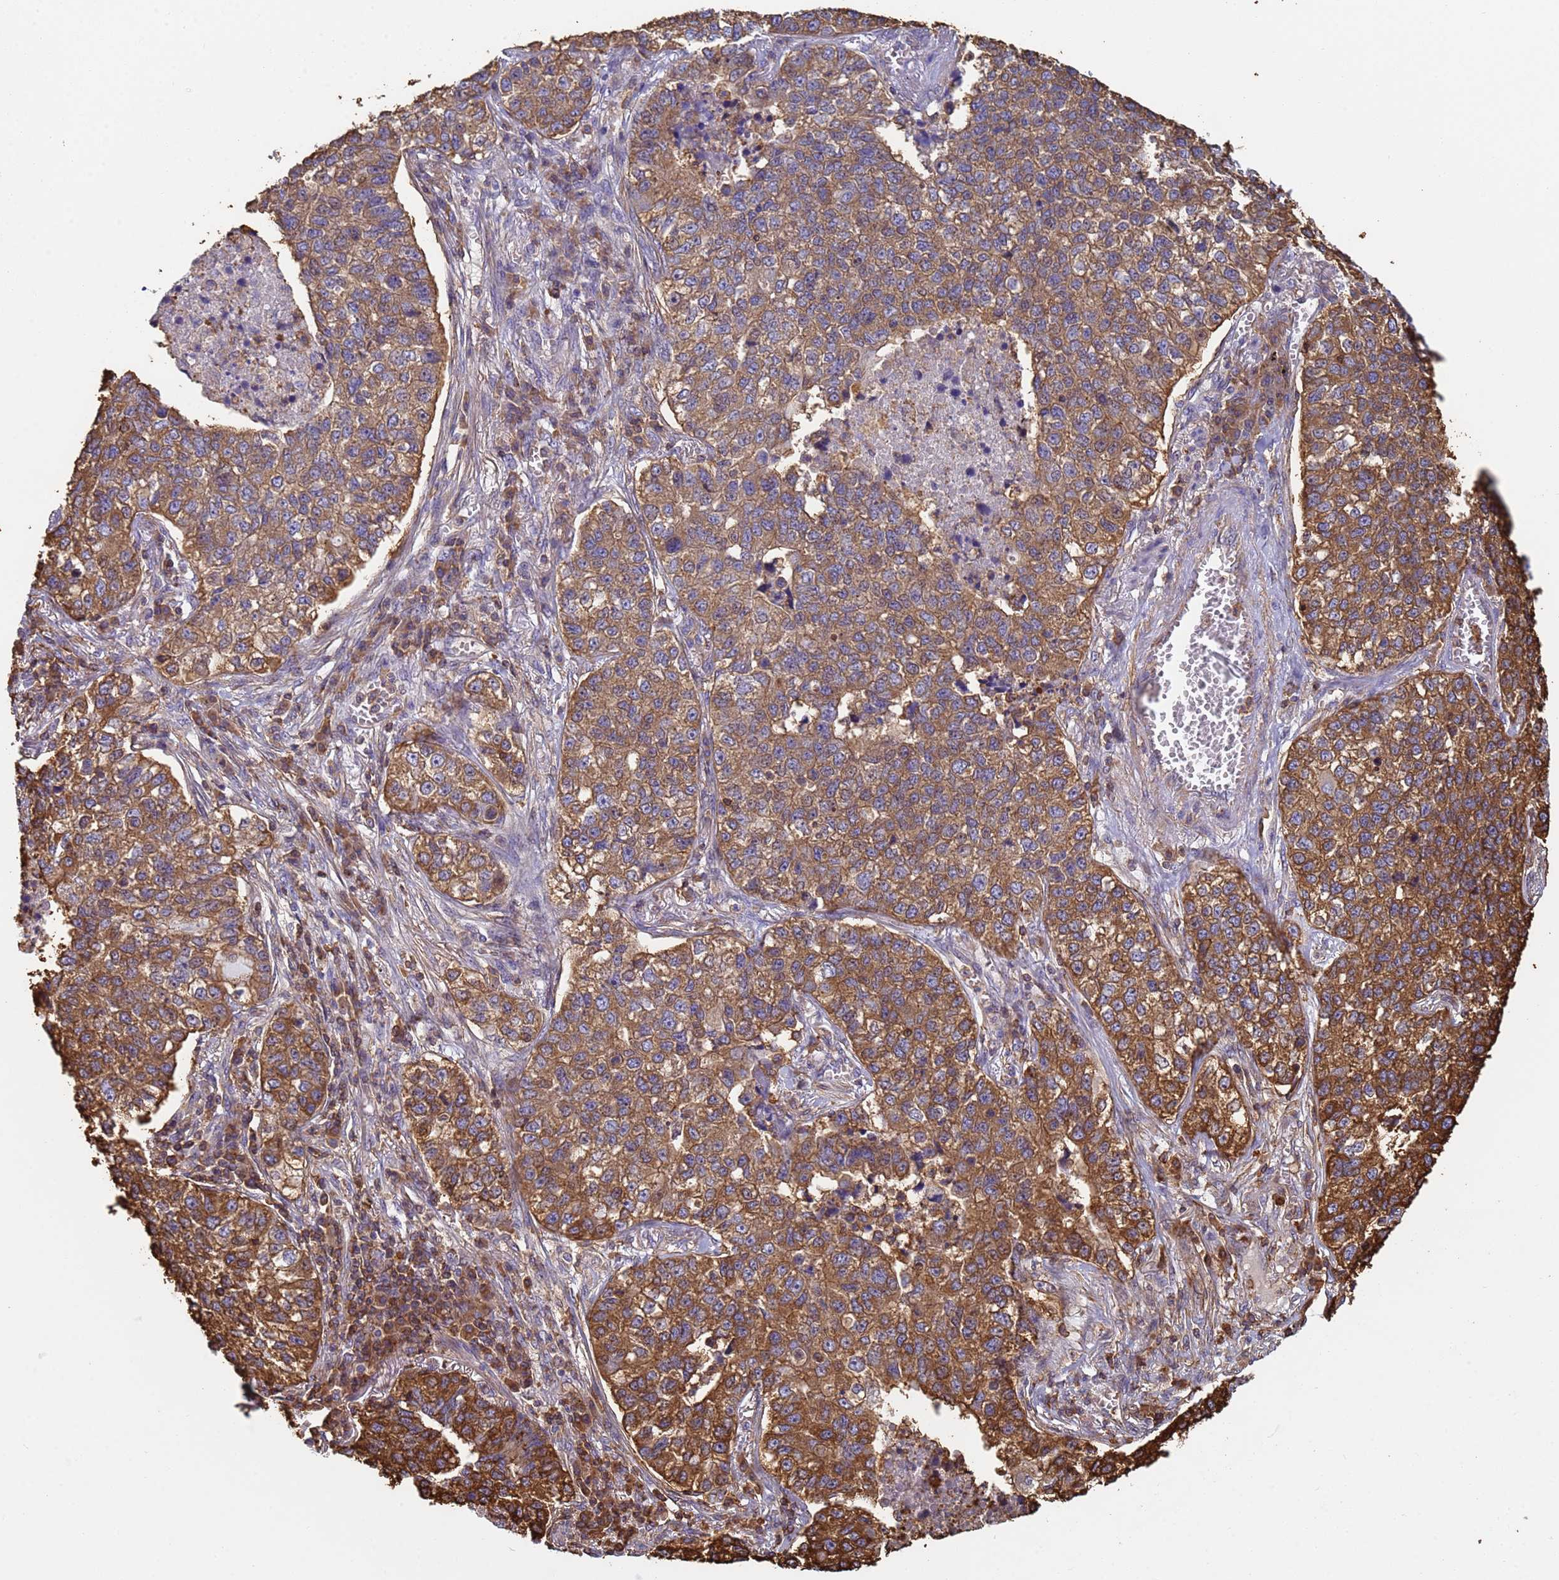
{"staining": {"intensity": "strong", "quantity": ">75%", "location": "cytoplasmic/membranous"}, "tissue": "lung cancer", "cell_type": "Tumor cells", "image_type": "cancer", "snomed": [{"axis": "morphology", "description": "Adenocarcinoma, NOS"}, {"axis": "topography", "description": "Lung"}], "caption": "Human lung cancer stained with a brown dye displays strong cytoplasmic/membranous positive positivity in about >75% of tumor cells.", "gene": "ZNG1B", "patient": {"sex": "male", "age": 49}}